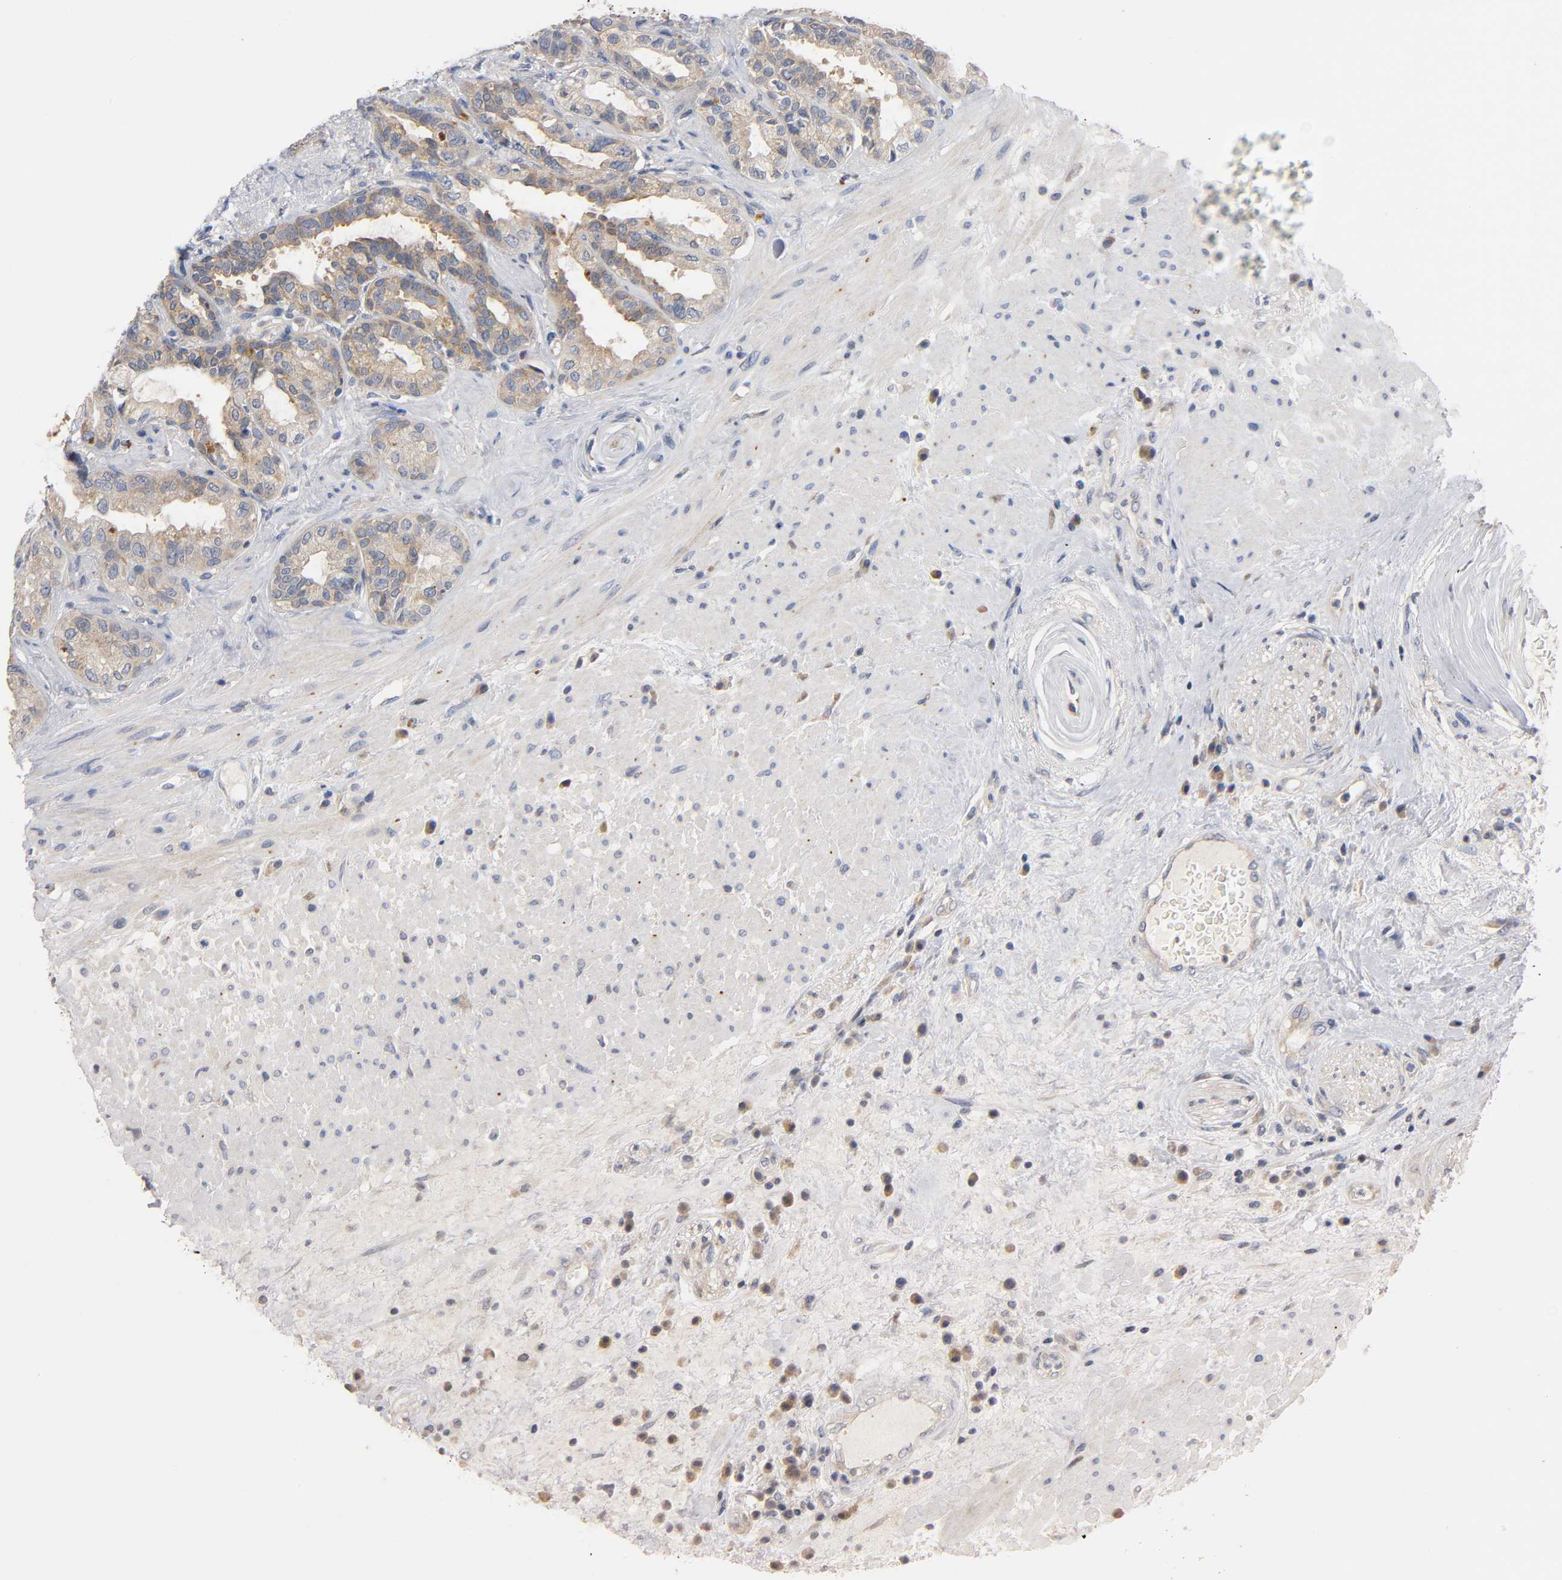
{"staining": {"intensity": "weak", "quantity": ">75%", "location": "cytoplasmic/membranous"}, "tissue": "seminal vesicle", "cell_type": "Glandular cells", "image_type": "normal", "snomed": [{"axis": "morphology", "description": "Normal tissue, NOS"}, {"axis": "topography", "description": "Seminal veicle"}], "caption": "Immunohistochemistry (IHC) staining of normal seminal vesicle, which displays low levels of weak cytoplasmic/membranous staining in approximately >75% of glandular cells indicating weak cytoplasmic/membranous protein staining. The staining was performed using DAB (brown) for protein detection and nuclei were counterstained in hematoxylin (blue).", "gene": "HDAC6", "patient": {"sex": "male", "age": 61}}